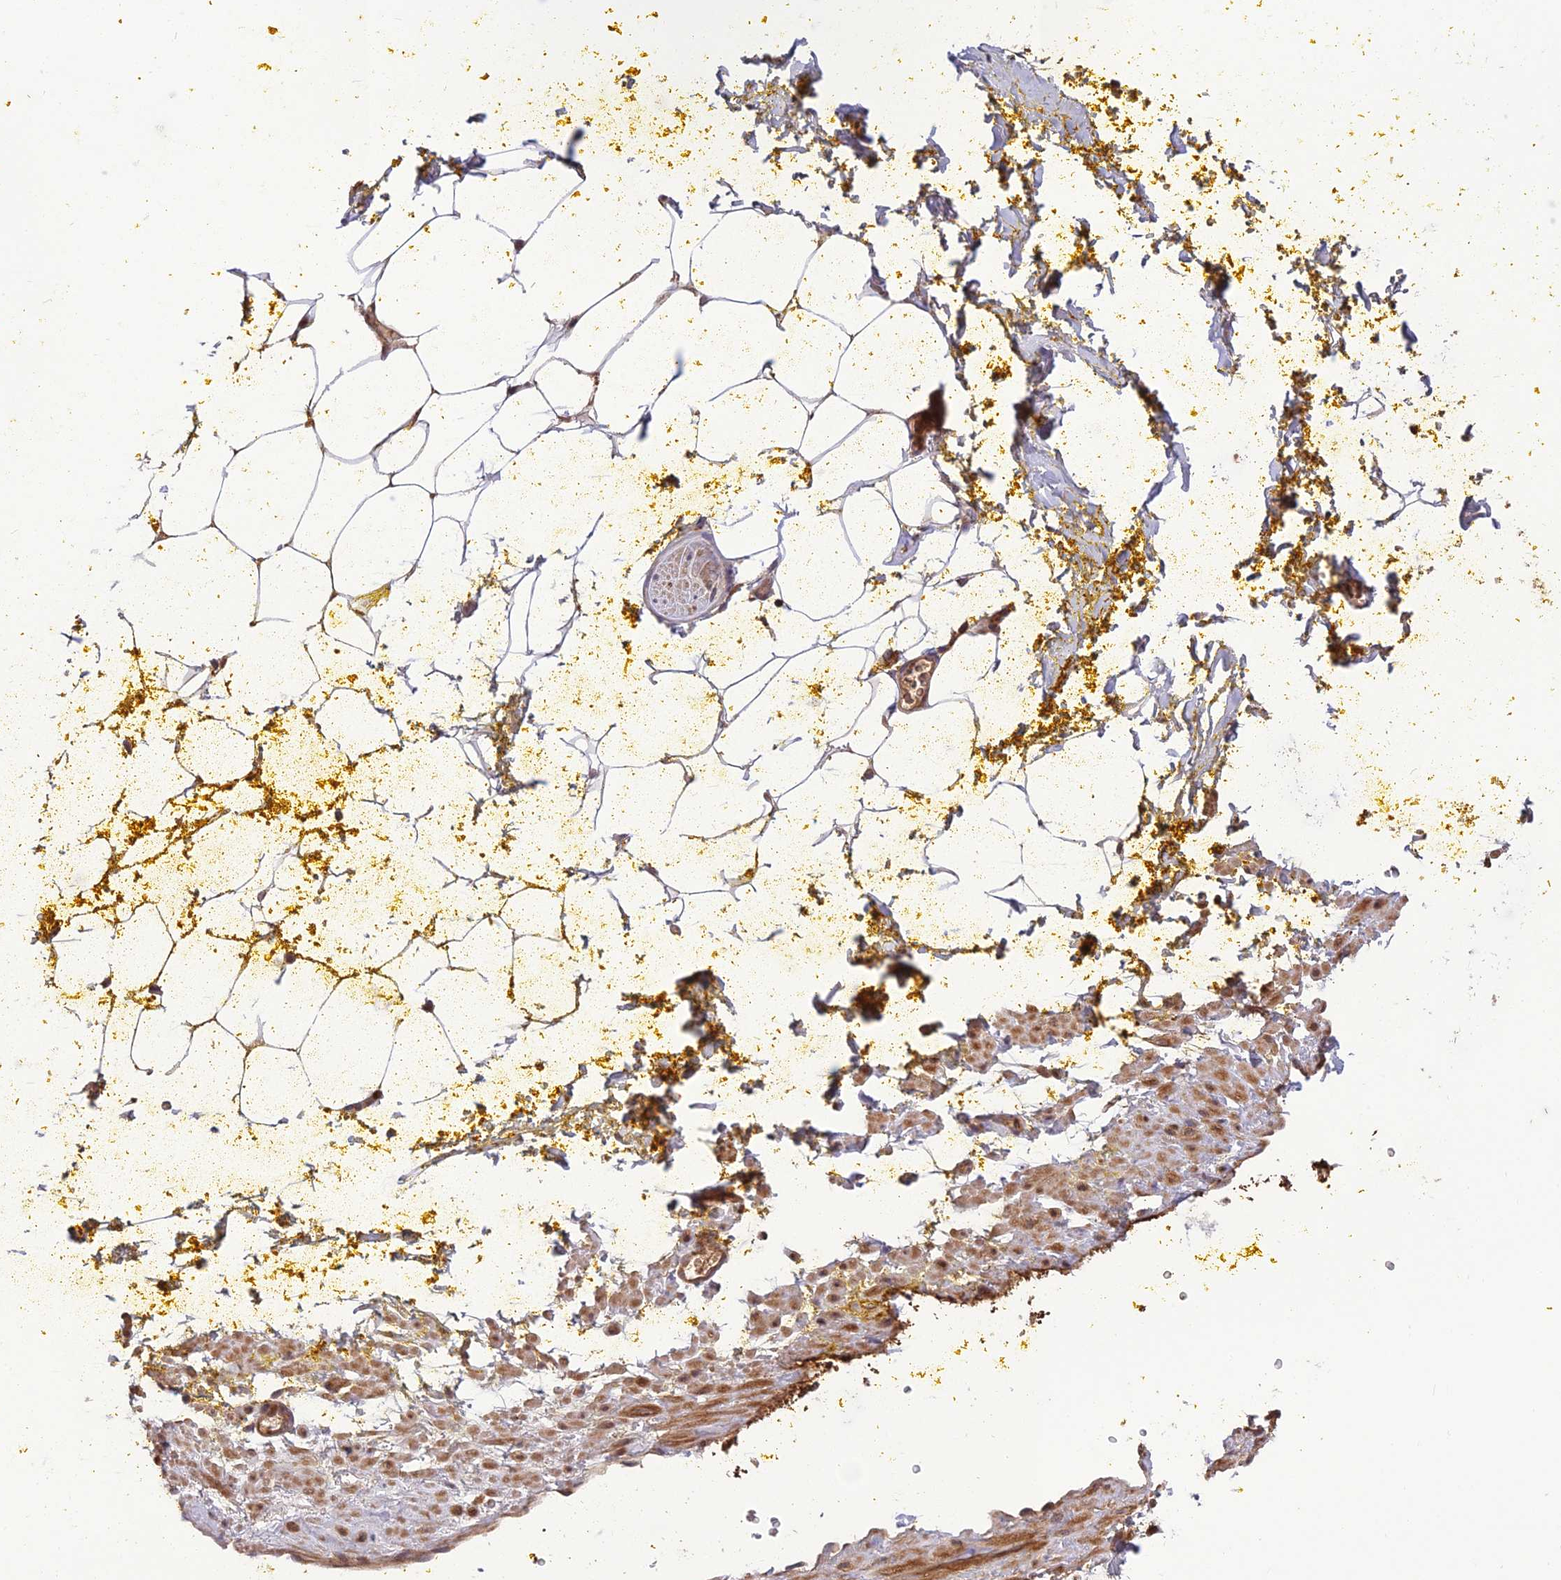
{"staining": {"intensity": "weak", "quantity": "25%-75%", "location": "cytoplasmic/membranous"}, "tissue": "adipose tissue", "cell_type": "Adipocytes", "image_type": "normal", "snomed": [{"axis": "morphology", "description": "Normal tissue, NOS"}, {"axis": "morphology", "description": "Adenocarcinoma, Low grade"}, {"axis": "topography", "description": "Prostate"}, {"axis": "topography", "description": "Peripheral nerve tissue"}], "caption": "Unremarkable adipose tissue was stained to show a protein in brown. There is low levels of weak cytoplasmic/membranous positivity in about 25%-75% of adipocytes. Nuclei are stained in blue.", "gene": "NDUFC1", "patient": {"sex": "male", "age": 63}}